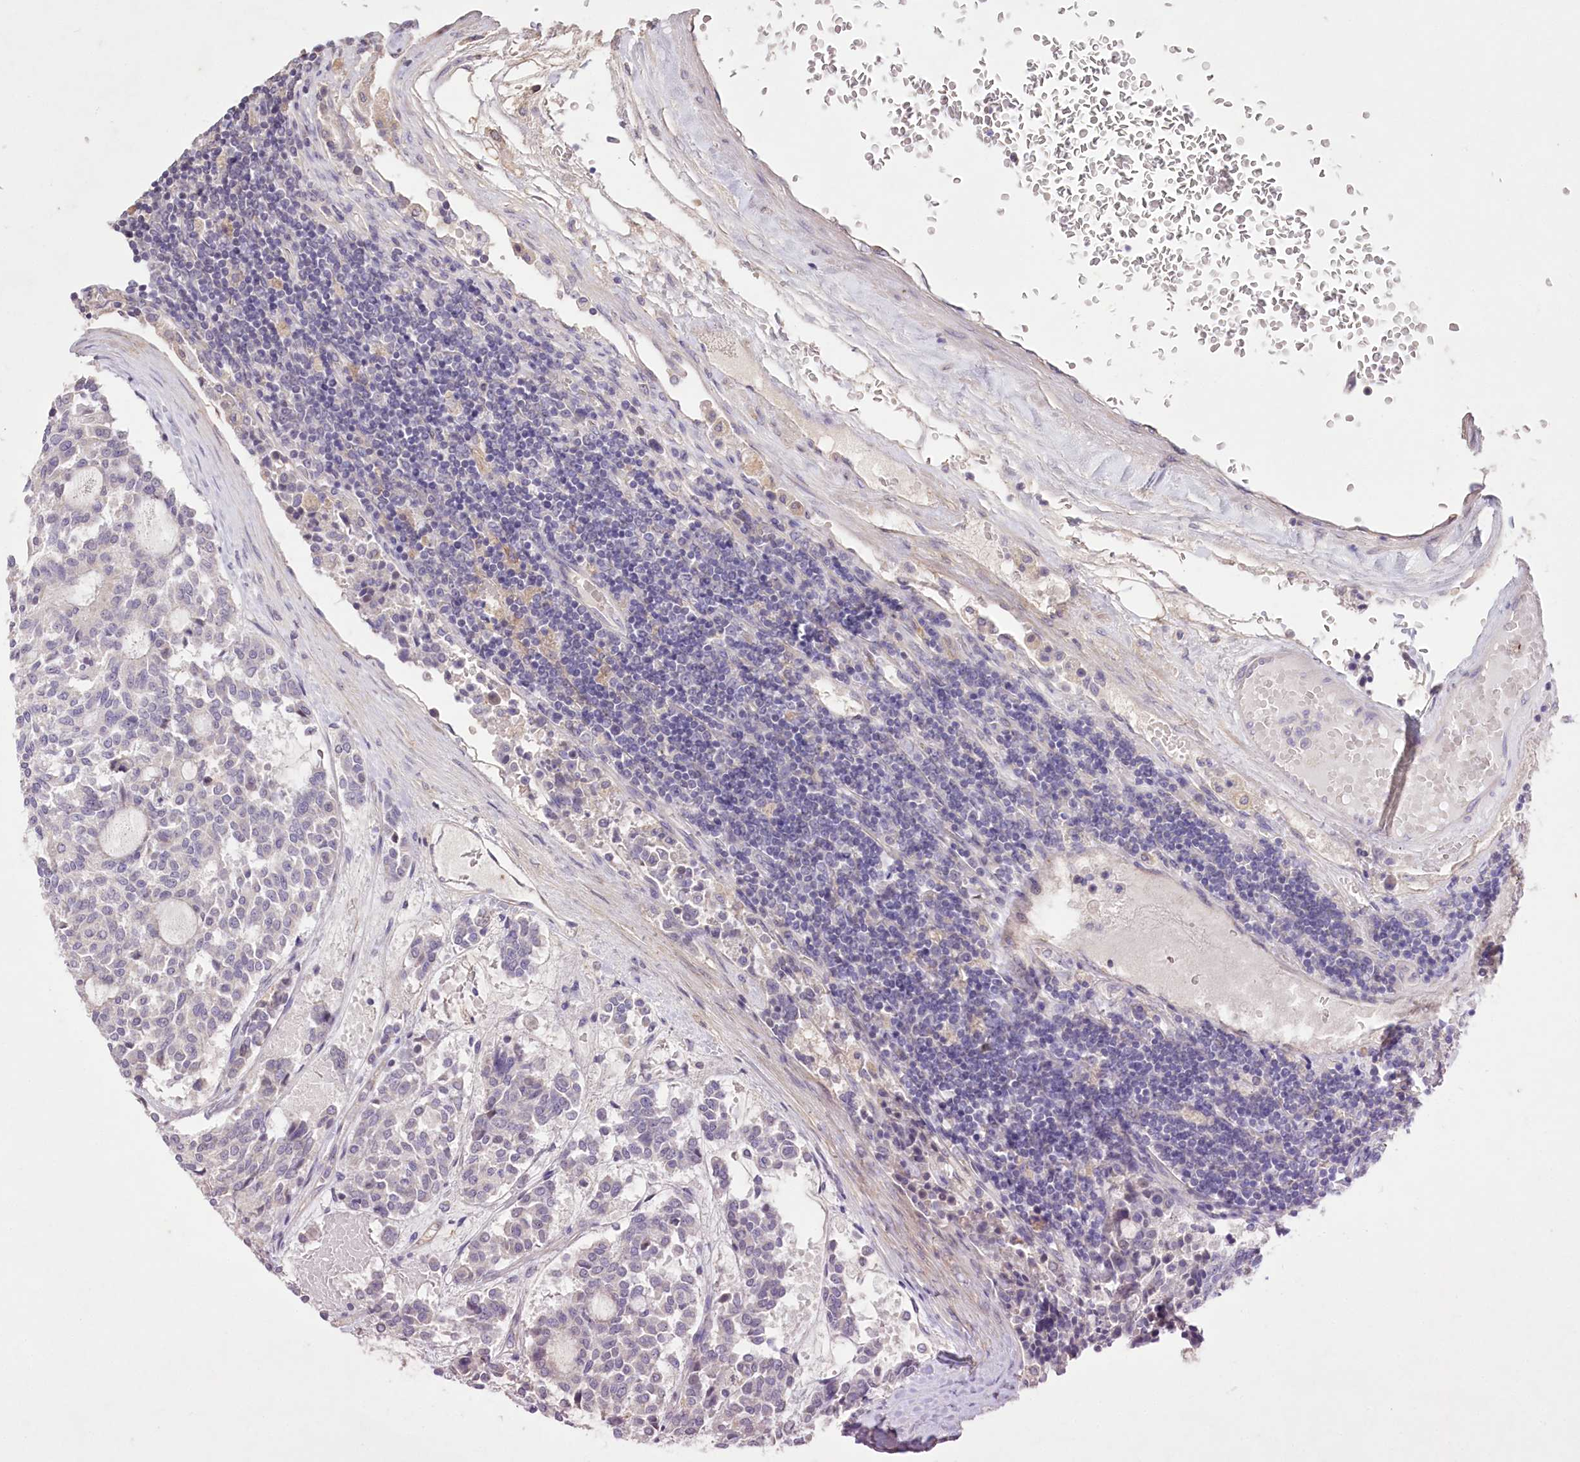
{"staining": {"intensity": "negative", "quantity": "none", "location": "none"}, "tissue": "carcinoid", "cell_type": "Tumor cells", "image_type": "cancer", "snomed": [{"axis": "morphology", "description": "Carcinoid, malignant, NOS"}, {"axis": "topography", "description": "Pancreas"}], "caption": "High magnification brightfield microscopy of carcinoid stained with DAB (brown) and counterstained with hematoxylin (blue): tumor cells show no significant positivity. Nuclei are stained in blue.", "gene": "ENPP1", "patient": {"sex": "female", "age": 54}}